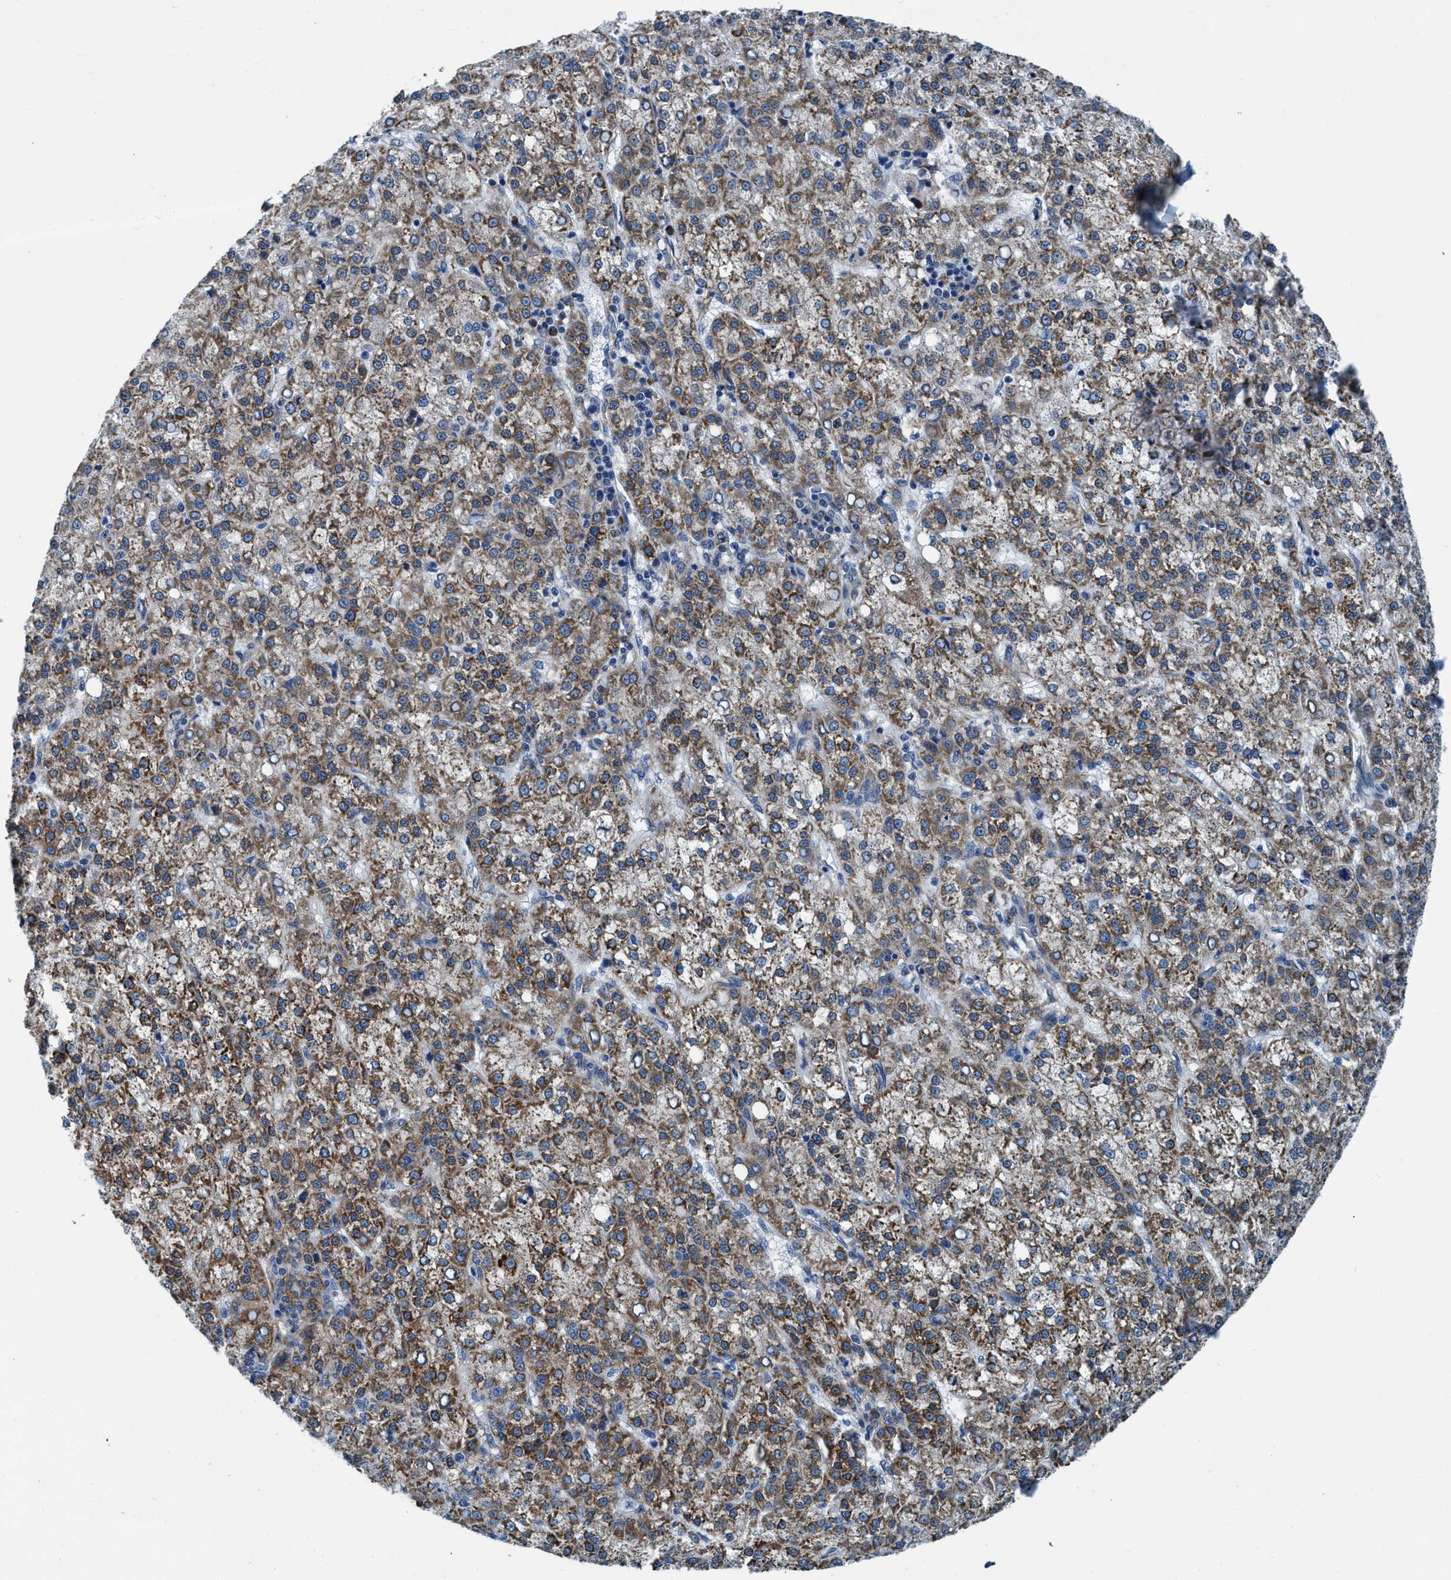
{"staining": {"intensity": "moderate", "quantity": ">75%", "location": "cytoplasmic/membranous"}, "tissue": "liver cancer", "cell_type": "Tumor cells", "image_type": "cancer", "snomed": [{"axis": "morphology", "description": "Carcinoma, Hepatocellular, NOS"}, {"axis": "topography", "description": "Liver"}], "caption": "Immunohistochemical staining of human liver cancer (hepatocellular carcinoma) exhibits medium levels of moderate cytoplasmic/membranous positivity in approximately >75% of tumor cells.", "gene": "ARMC9", "patient": {"sex": "female", "age": 58}}